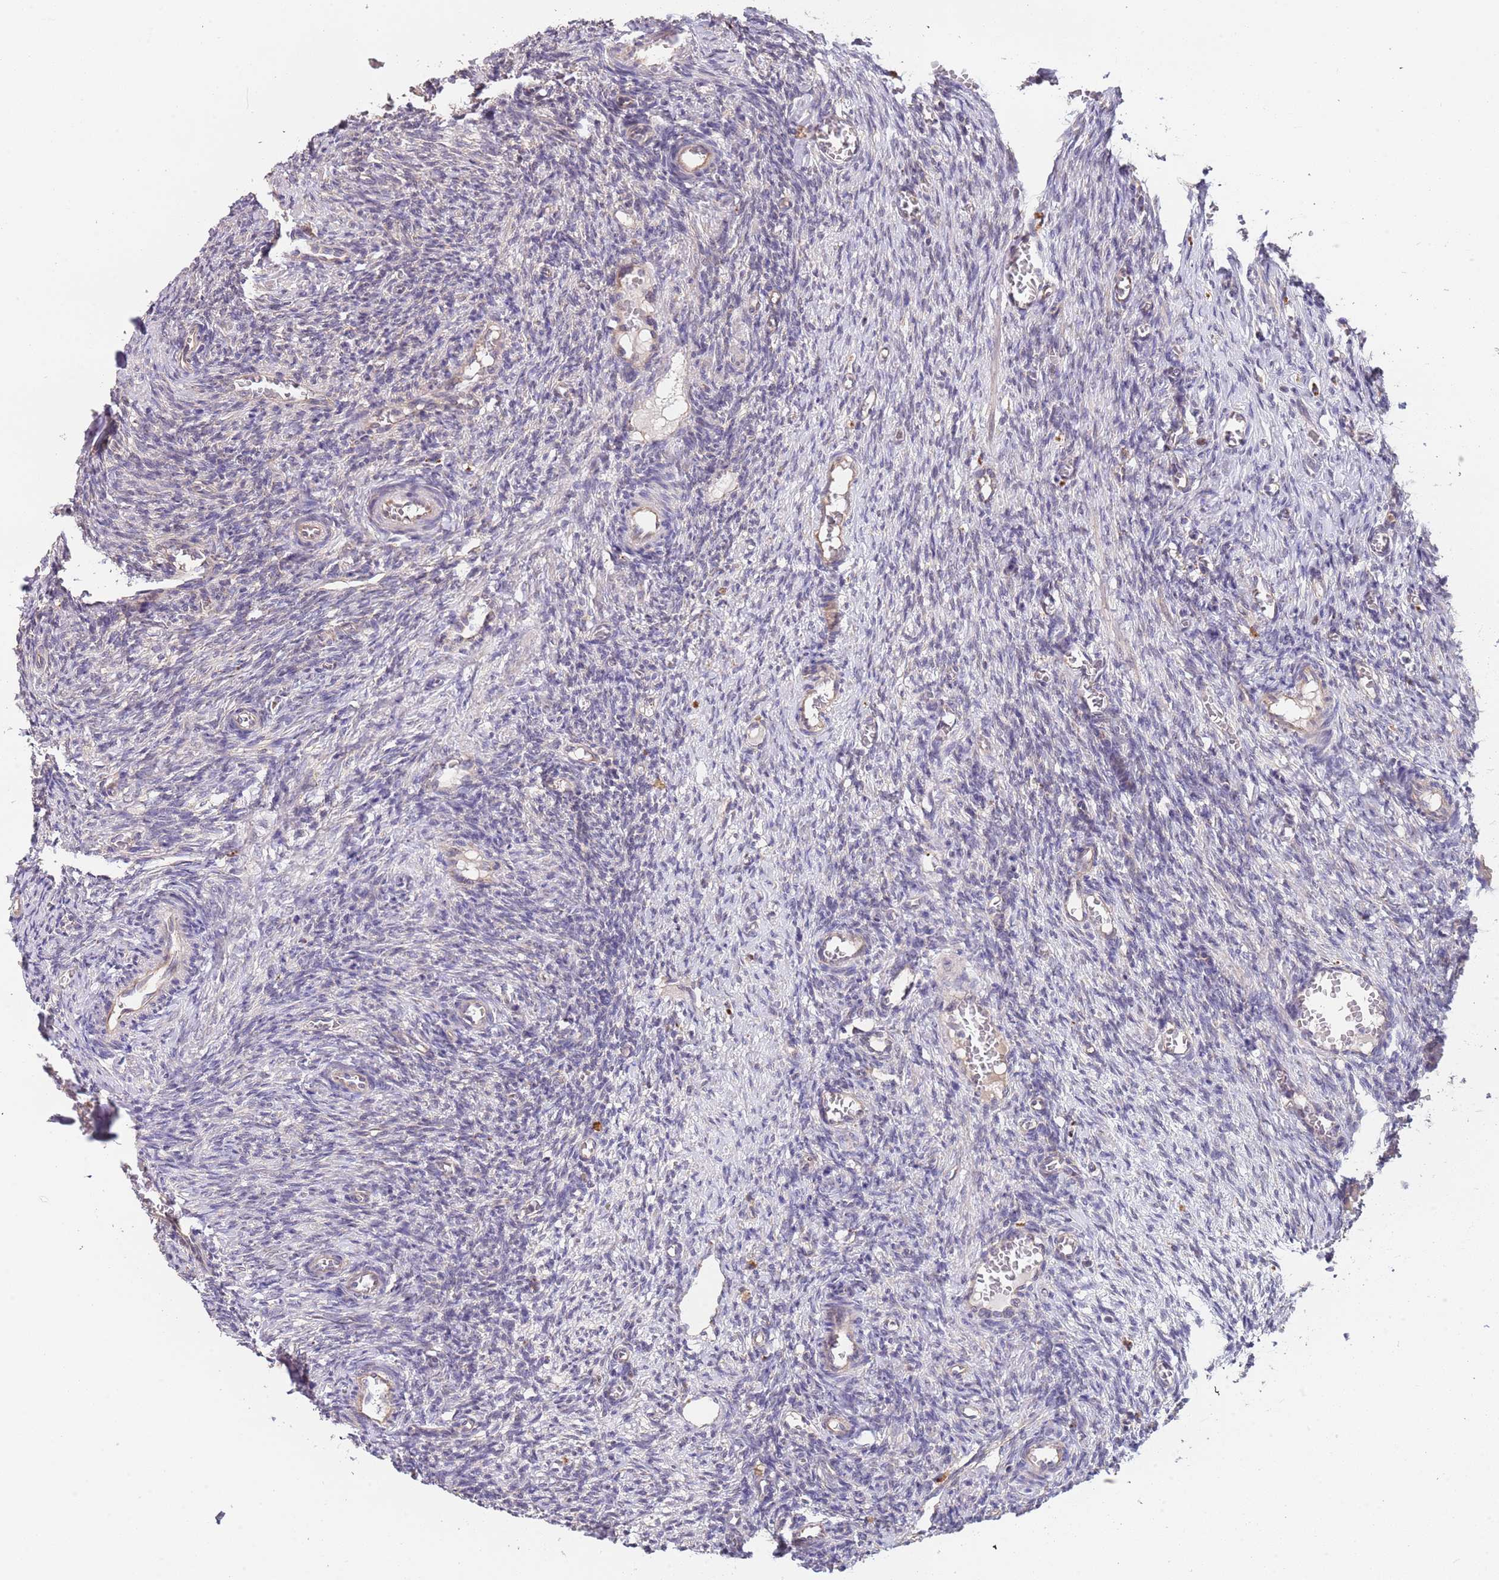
{"staining": {"intensity": "negative", "quantity": "none", "location": "none"}, "tissue": "ovary", "cell_type": "Ovarian stroma cells", "image_type": "normal", "snomed": [{"axis": "morphology", "description": "Normal tissue, NOS"}, {"axis": "topography", "description": "Ovary"}], "caption": "Human ovary stained for a protein using IHC demonstrates no staining in ovarian stroma cells.", "gene": "TMEM64", "patient": {"sex": "female", "age": 27}}